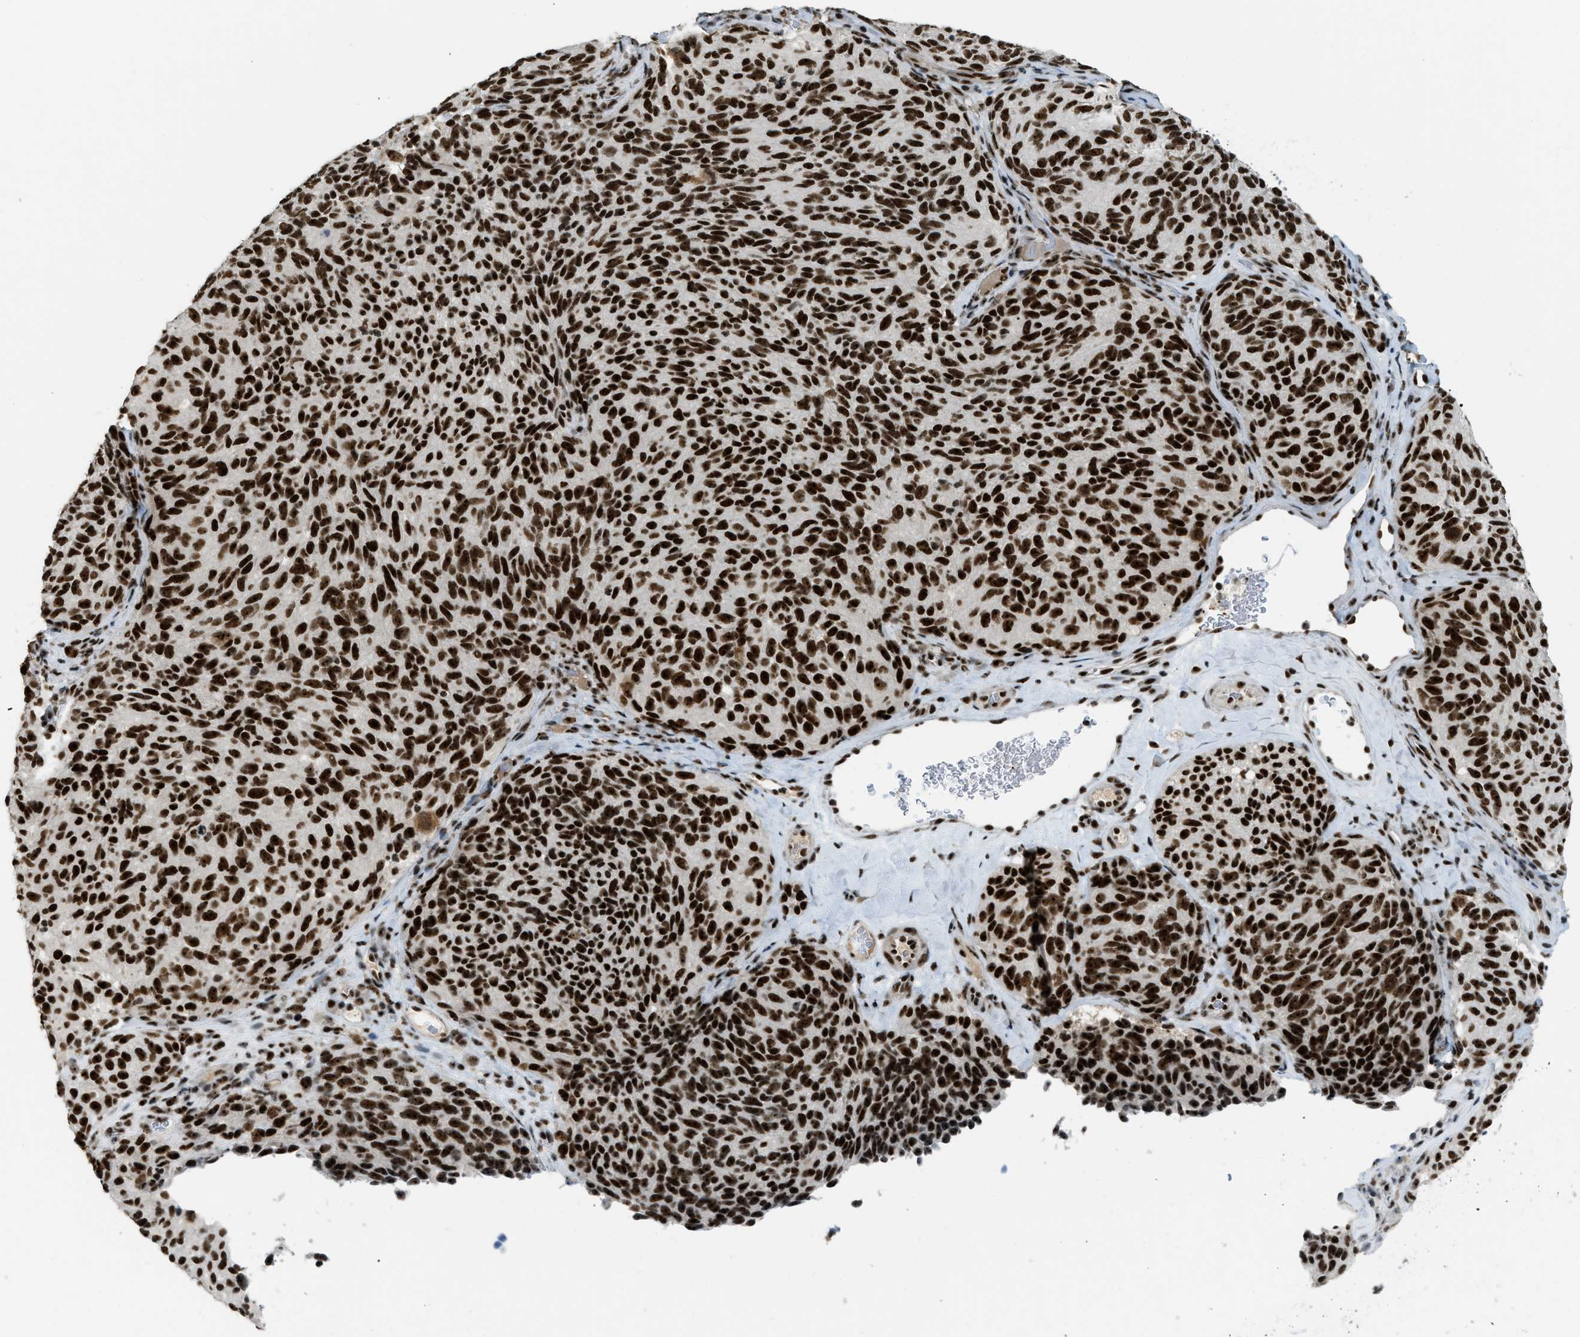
{"staining": {"intensity": "strong", "quantity": ">75%", "location": "nuclear"}, "tissue": "melanoma", "cell_type": "Tumor cells", "image_type": "cancer", "snomed": [{"axis": "morphology", "description": "Malignant melanoma, NOS"}, {"axis": "topography", "description": "Skin"}], "caption": "The histopathology image demonstrates immunohistochemical staining of melanoma. There is strong nuclear staining is identified in approximately >75% of tumor cells. (Brightfield microscopy of DAB IHC at high magnification).", "gene": "URB1", "patient": {"sex": "female", "age": 73}}